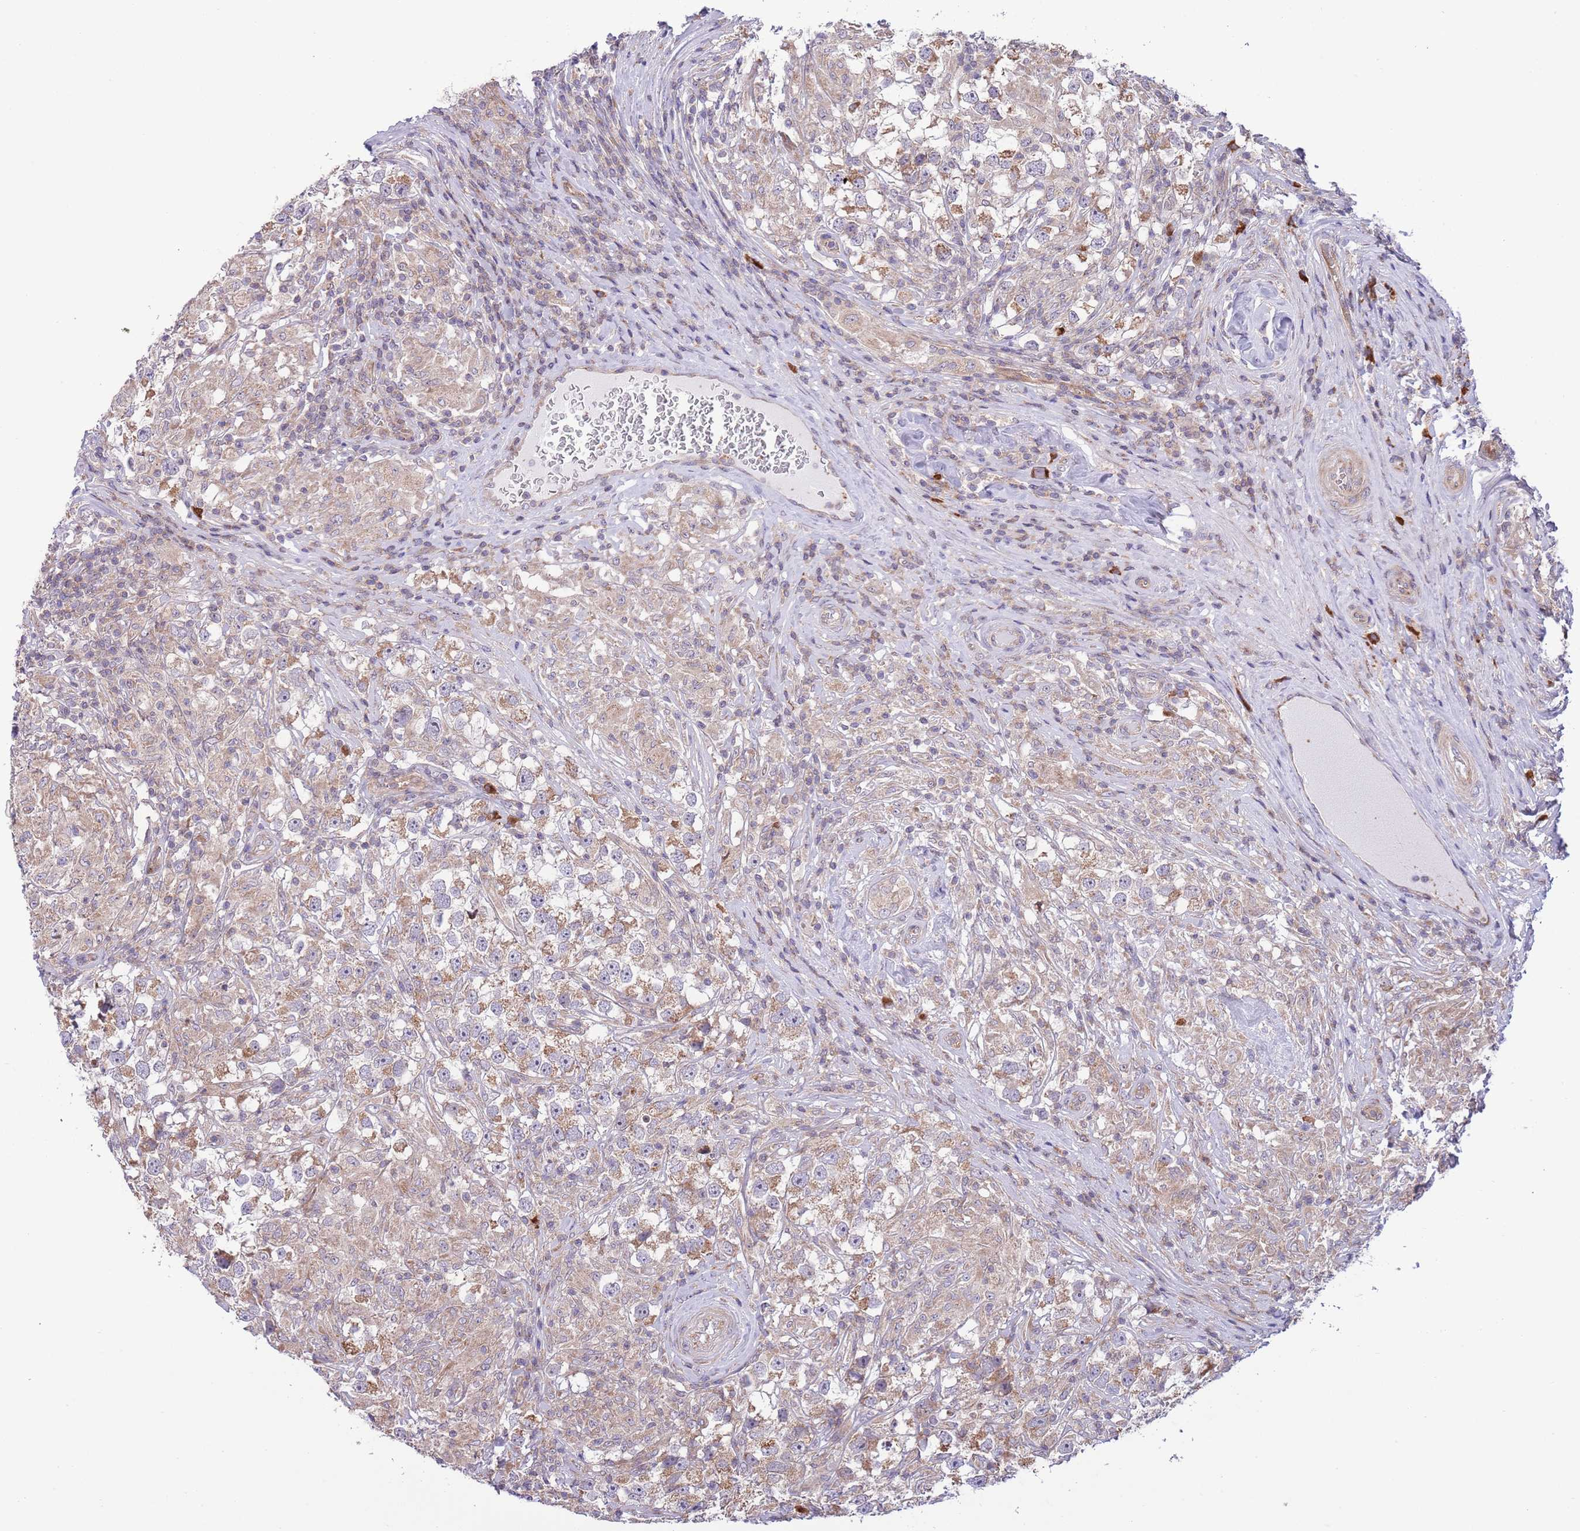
{"staining": {"intensity": "moderate", "quantity": ">75%", "location": "cytoplasmic/membranous"}, "tissue": "testis cancer", "cell_type": "Tumor cells", "image_type": "cancer", "snomed": [{"axis": "morphology", "description": "Seminoma, NOS"}, {"axis": "topography", "description": "Testis"}], "caption": "Testis cancer tissue reveals moderate cytoplasmic/membranous staining in approximately >75% of tumor cells", "gene": "DAND5", "patient": {"sex": "male", "age": 46}}